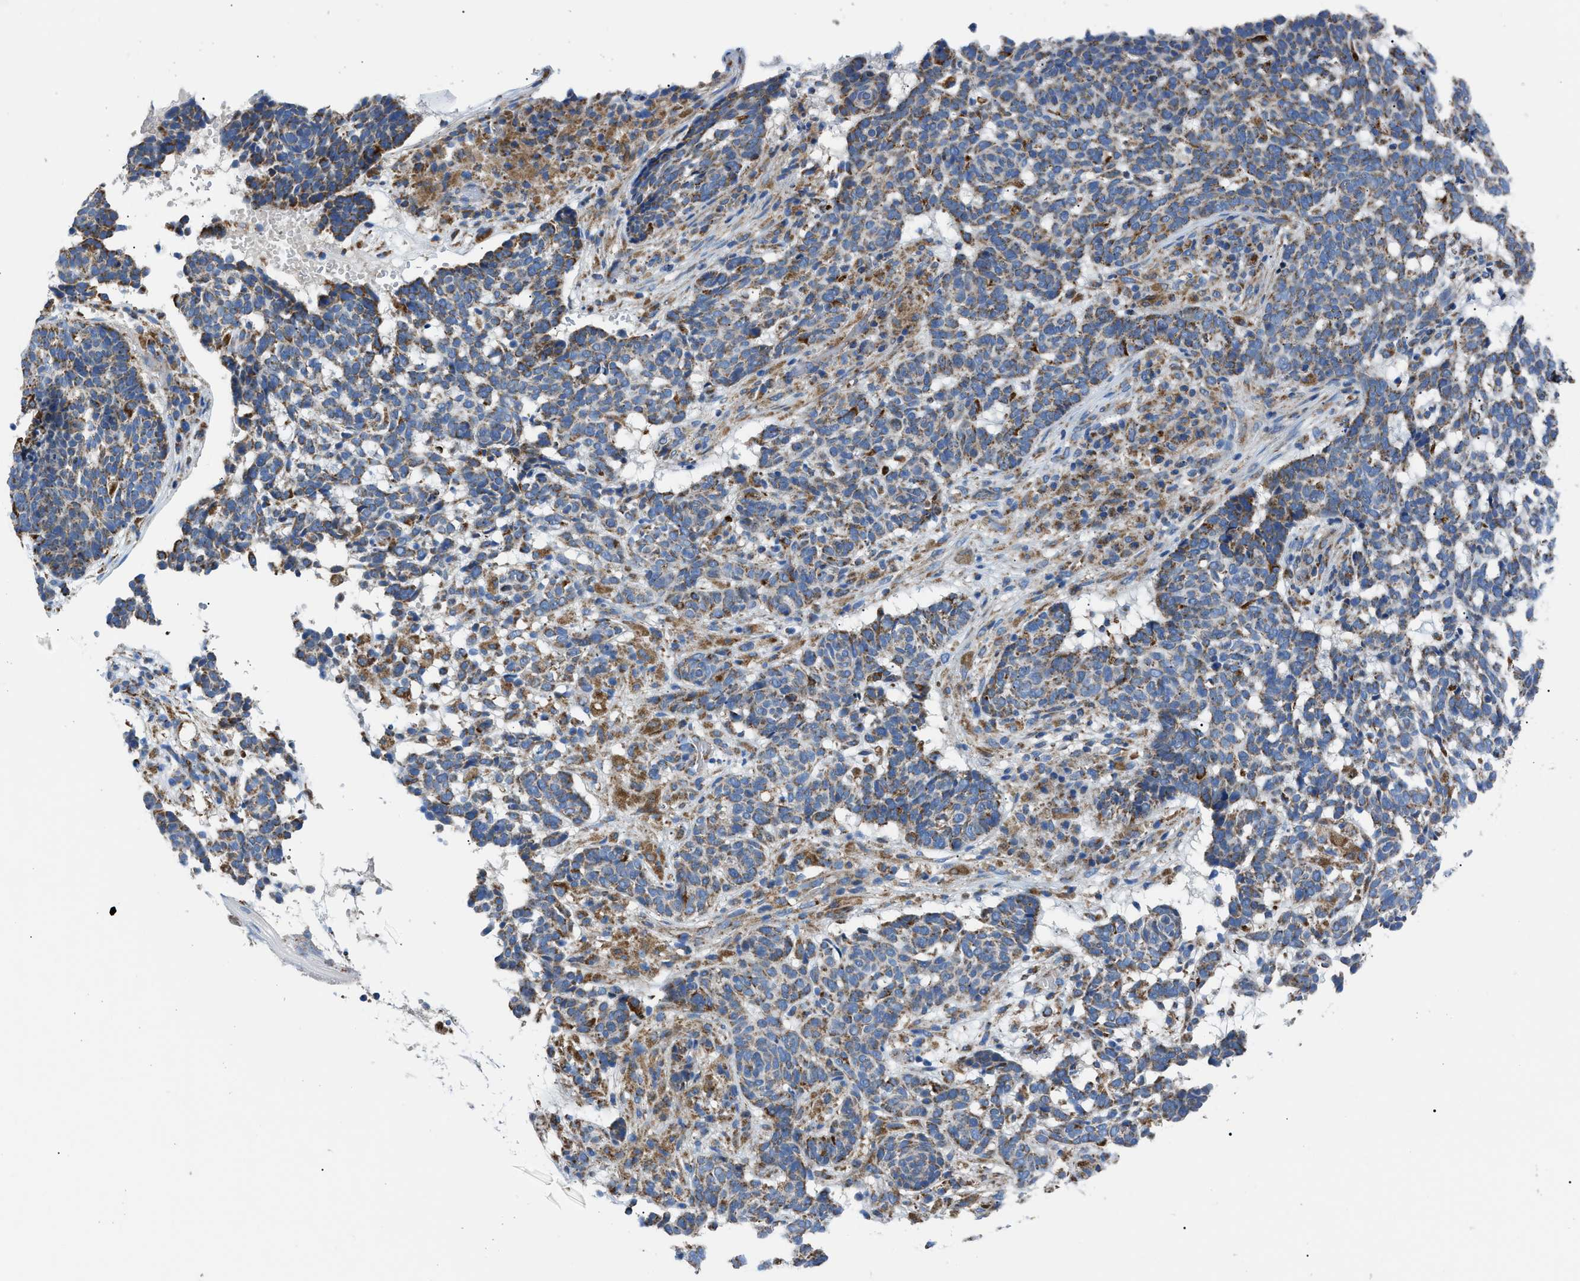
{"staining": {"intensity": "moderate", "quantity": "25%-75%", "location": "cytoplasmic/membranous"}, "tissue": "skin cancer", "cell_type": "Tumor cells", "image_type": "cancer", "snomed": [{"axis": "morphology", "description": "Basal cell carcinoma"}, {"axis": "topography", "description": "Skin"}], "caption": "Moderate cytoplasmic/membranous staining is appreciated in approximately 25%-75% of tumor cells in skin basal cell carcinoma.", "gene": "PHB2", "patient": {"sex": "male", "age": 85}}